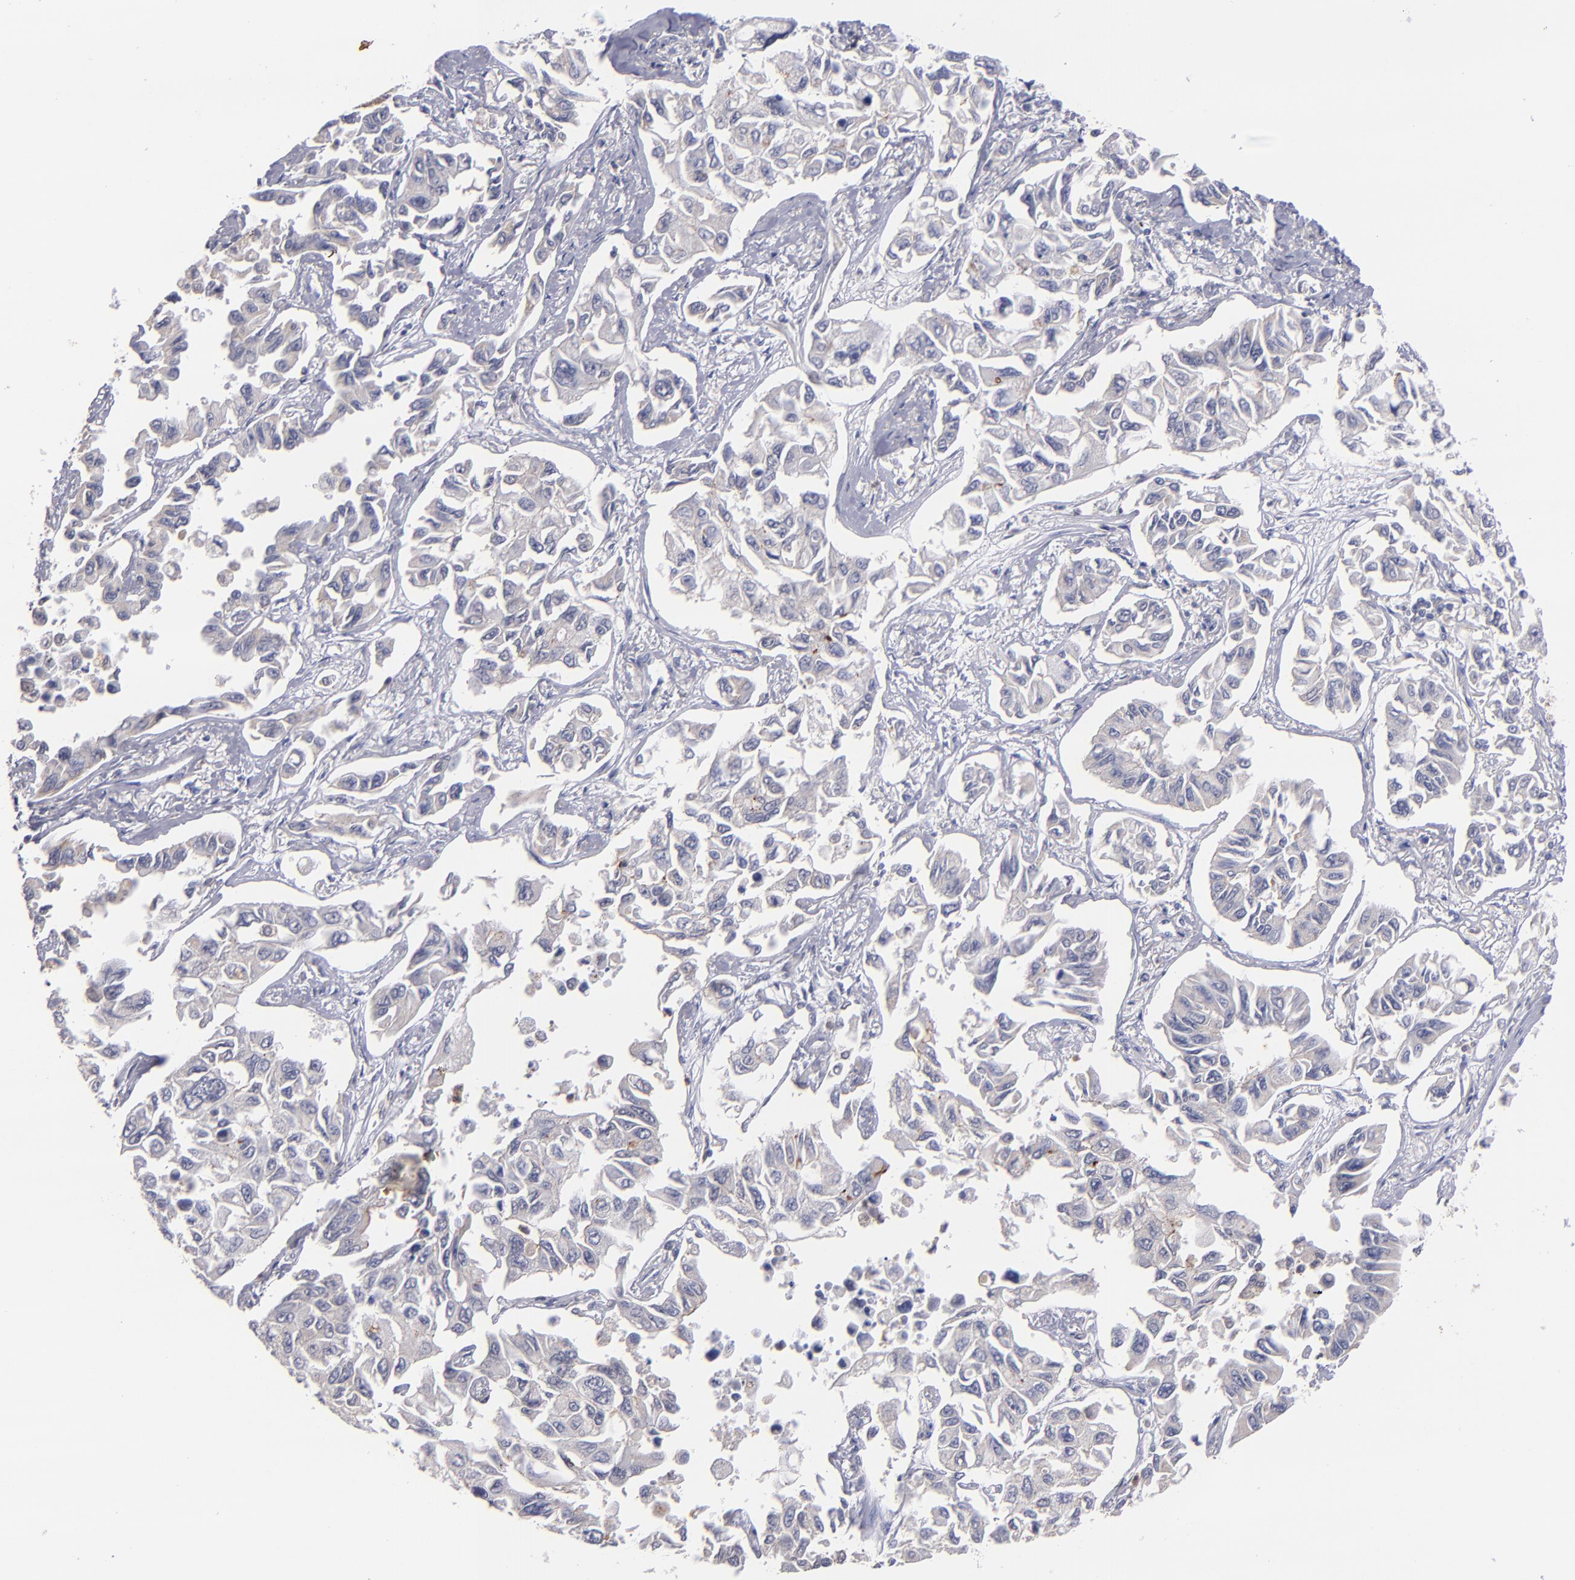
{"staining": {"intensity": "weak", "quantity": "<25%", "location": "cytoplasmic/membranous"}, "tissue": "lung cancer", "cell_type": "Tumor cells", "image_type": "cancer", "snomed": [{"axis": "morphology", "description": "Adenocarcinoma, NOS"}, {"axis": "topography", "description": "Lung"}], "caption": "Immunohistochemical staining of lung cancer (adenocarcinoma) displays no significant positivity in tumor cells.", "gene": "PRKCD", "patient": {"sex": "male", "age": 64}}